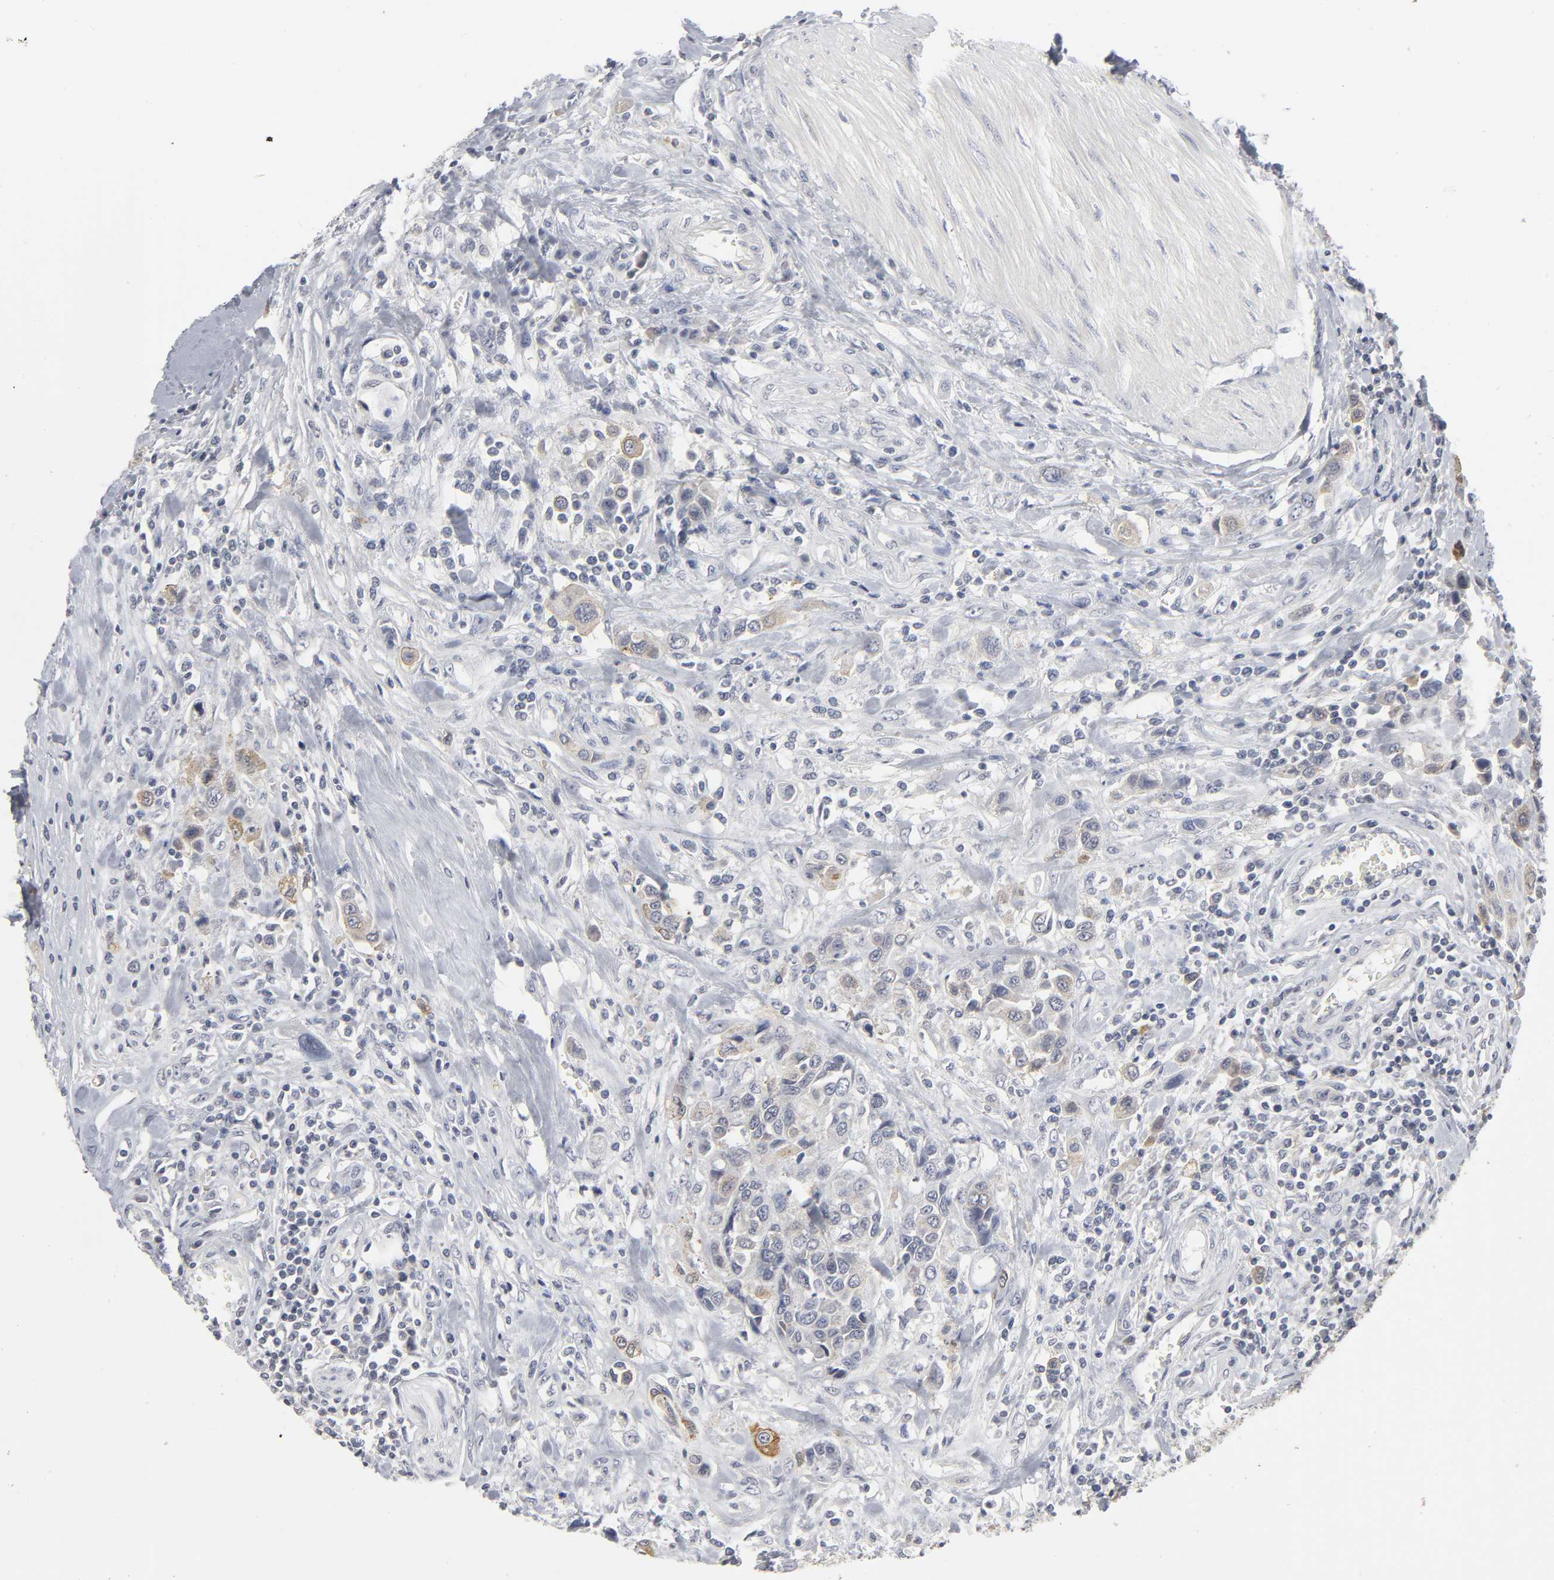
{"staining": {"intensity": "moderate", "quantity": "<25%", "location": "cytoplasmic/membranous"}, "tissue": "urothelial cancer", "cell_type": "Tumor cells", "image_type": "cancer", "snomed": [{"axis": "morphology", "description": "Urothelial carcinoma, High grade"}, {"axis": "topography", "description": "Urinary bladder"}], "caption": "Immunohistochemistry (IHC) staining of high-grade urothelial carcinoma, which shows low levels of moderate cytoplasmic/membranous expression in approximately <25% of tumor cells indicating moderate cytoplasmic/membranous protein staining. The staining was performed using DAB (brown) for protein detection and nuclei were counterstained in hematoxylin (blue).", "gene": "TCAP", "patient": {"sex": "male", "age": 50}}